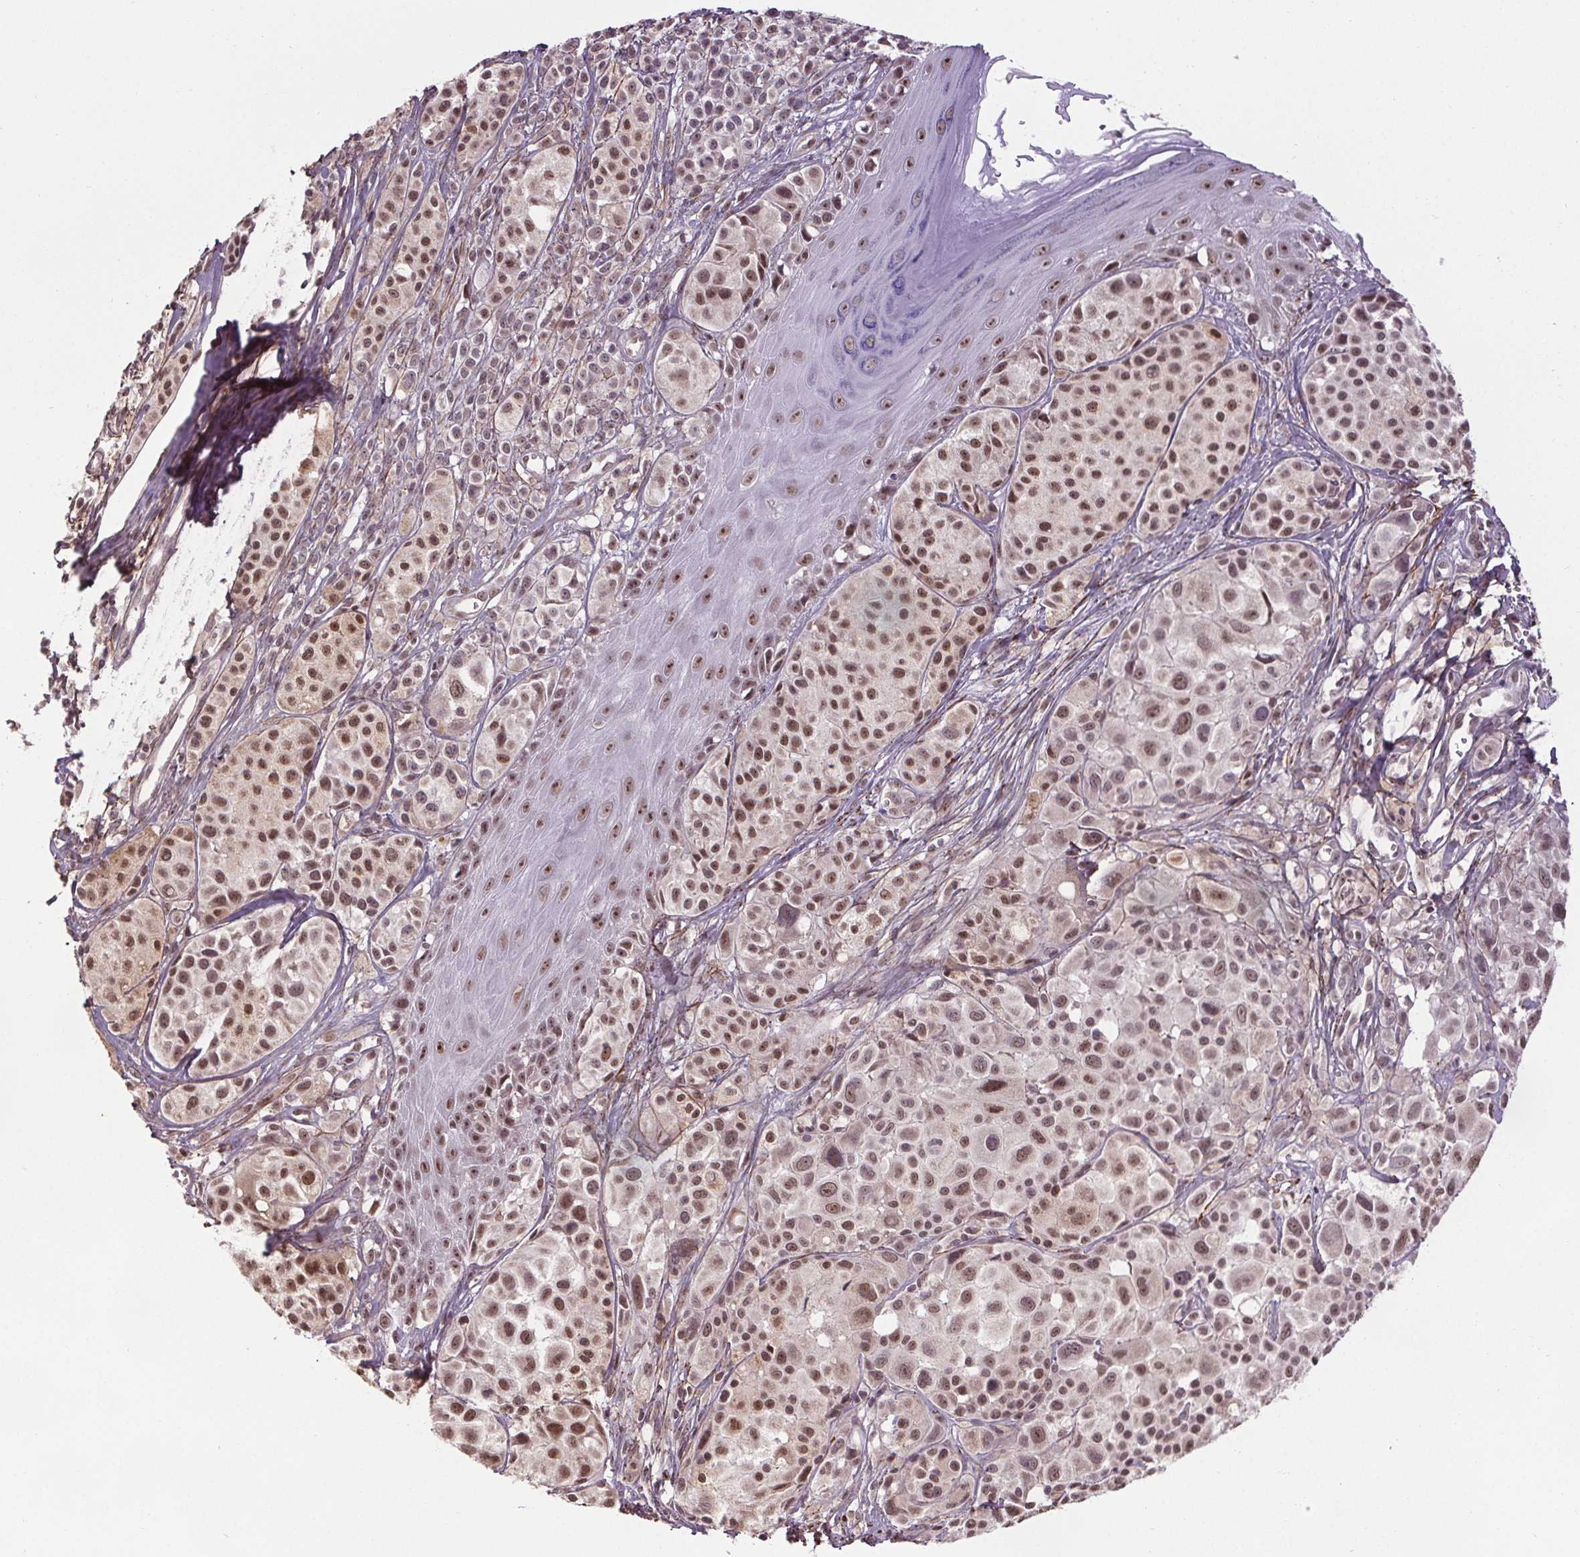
{"staining": {"intensity": "moderate", "quantity": ">75%", "location": "nuclear"}, "tissue": "melanoma", "cell_type": "Tumor cells", "image_type": "cancer", "snomed": [{"axis": "morphology", "description": "Malignant melanoma, NOS"}, {"axis": "topography", "description": "Skin"}], "caption": "A brown stain labels moderate nuclear expression of a protein in human malignant melanoma tumor cells. Immunohistochemistry stains the protein in brown and the nuclei are stained blue.", "gene": "KIAA0232", "patient": {"sex": "male", "age": 77}}